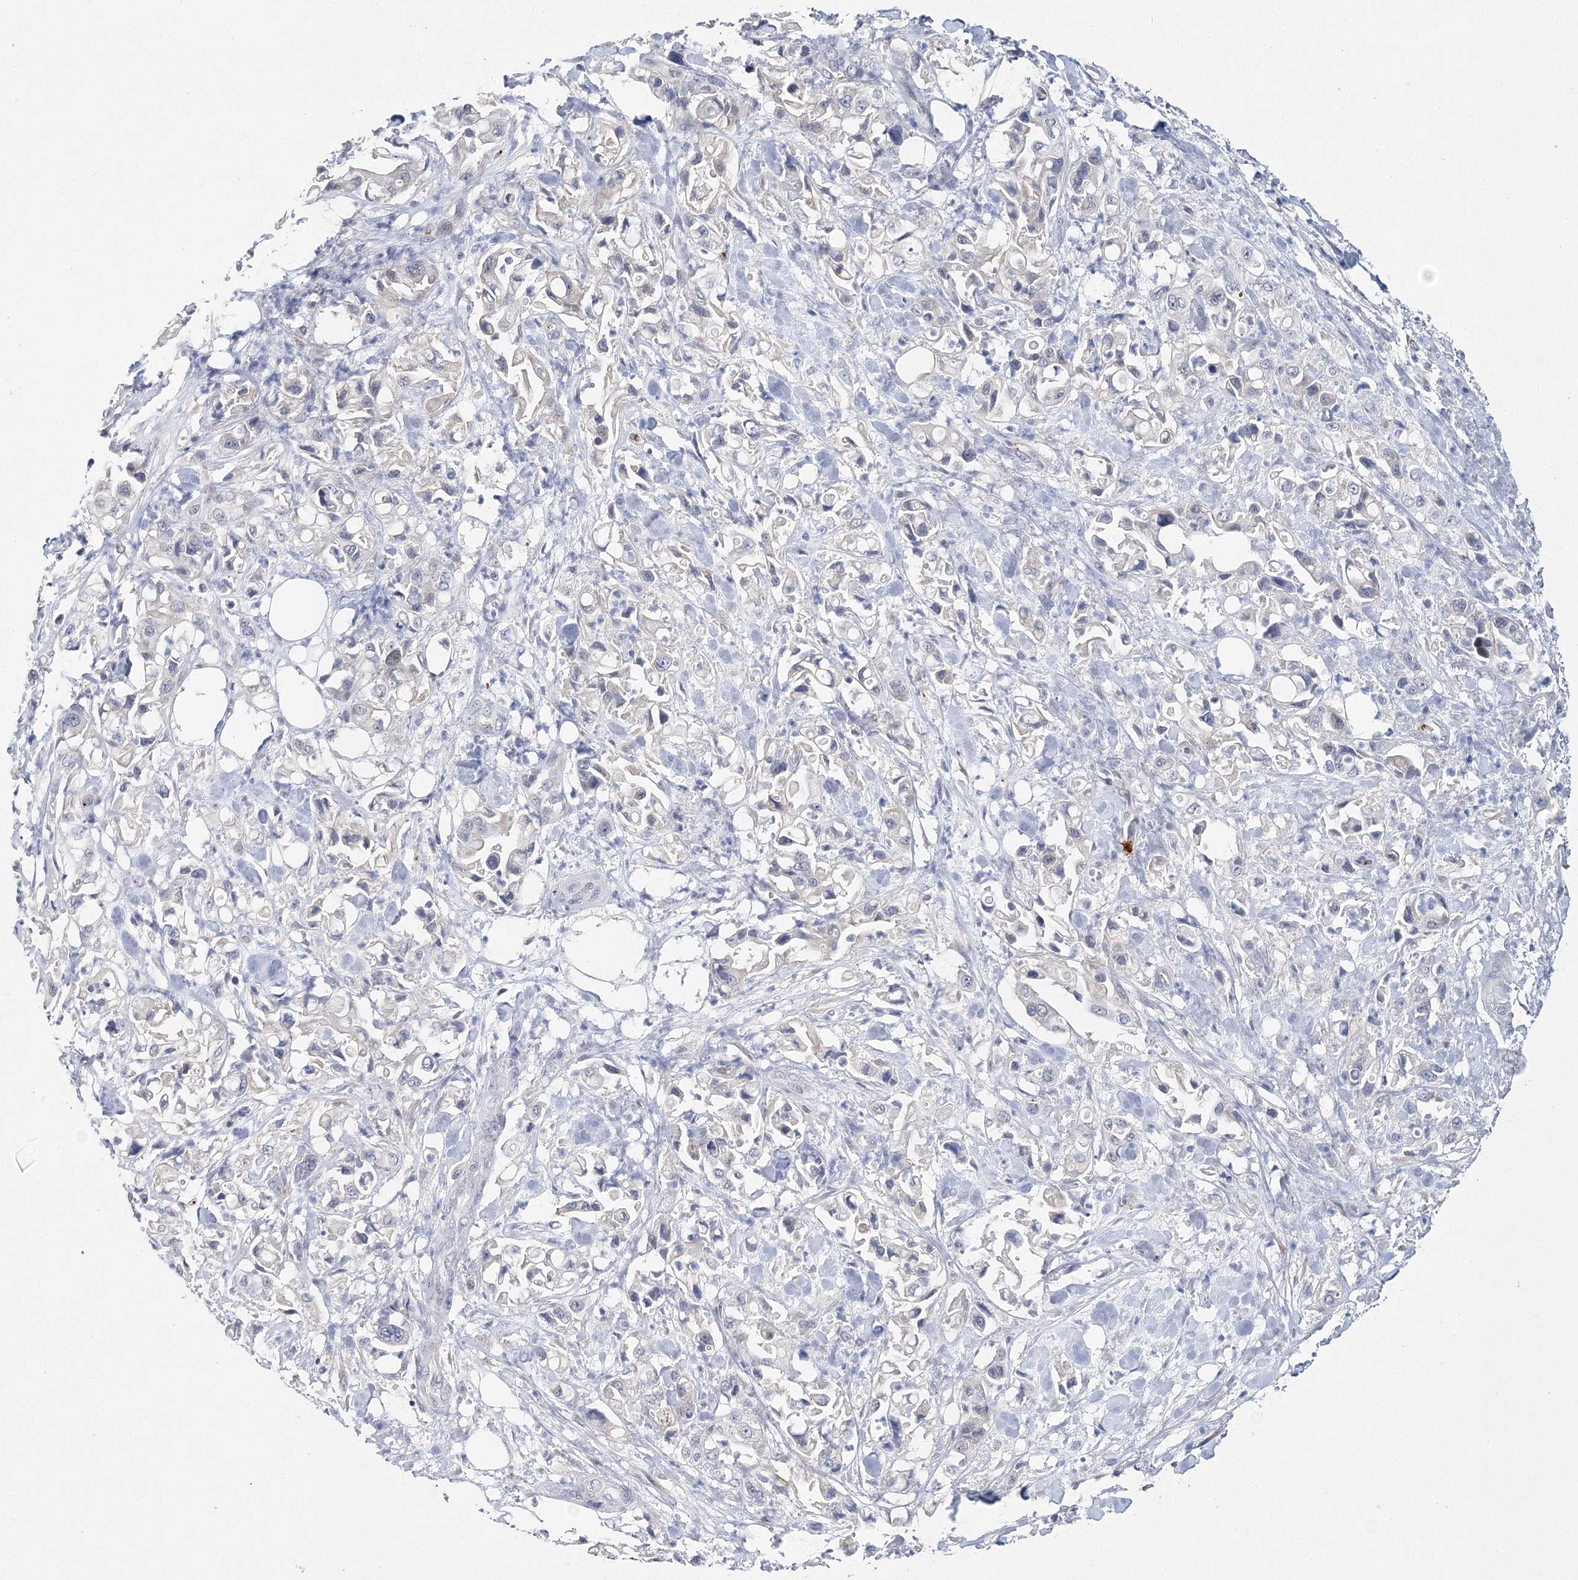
{"staining": {"intensity": "negative", "quantity": "none", "location": "none"}, "tissue": "pancreatic cancer", "cell_type": "Tumor cells", "image_type": "cancer", "snomed": [{"axis": "morphology", "description": "Adenocarcinoma, NOS"}, {"axis": "topography", "description": "Pancreas"}], "caption": "Protein analysis of adenocarcinoma (pancreatic) shows no significant staining in tumor cells.", "gene": "MYOZ2", "patient": {"sex": "male", "age": 70}}